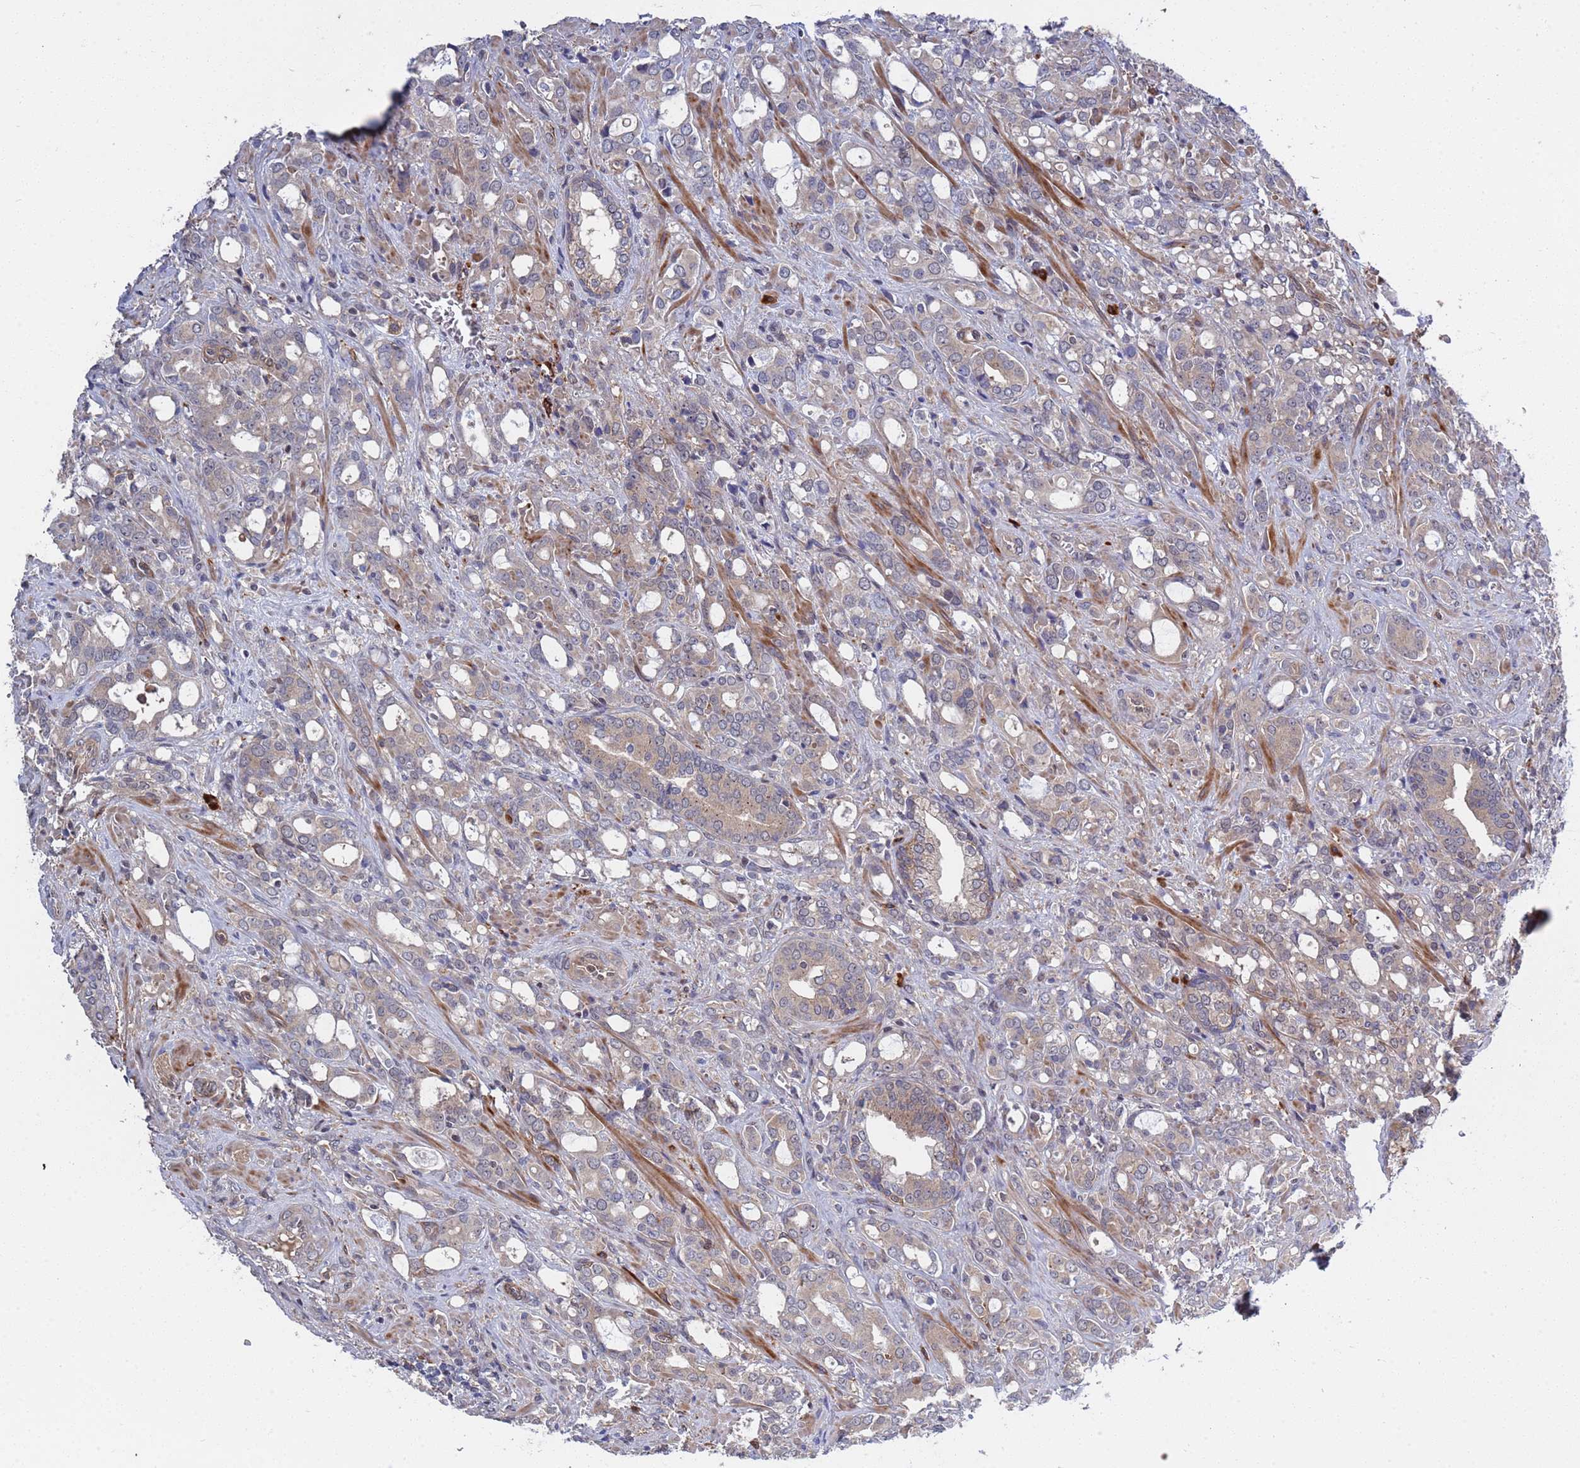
{"staining": {"intensity": "negative", "quantity": "none", "location": "none"}, "tissue": "prostate cancer", "cell_type": "Tumor cells", "image_type": "cancer", "snomed": [{"axis": "morphology", "description": "Adenocarcinoma, High grade"}, {"axis": "topography", "description": "Prostate"}], "caption": "High power microscopy photomicrograph of an immunohistochemistry photomicrograph of prostate high-grade adenocarcinoma, revealing no significant staining in tumor cells.", "gene": "TMBIM6", "patient": {"sex": "male", "age": 72}}